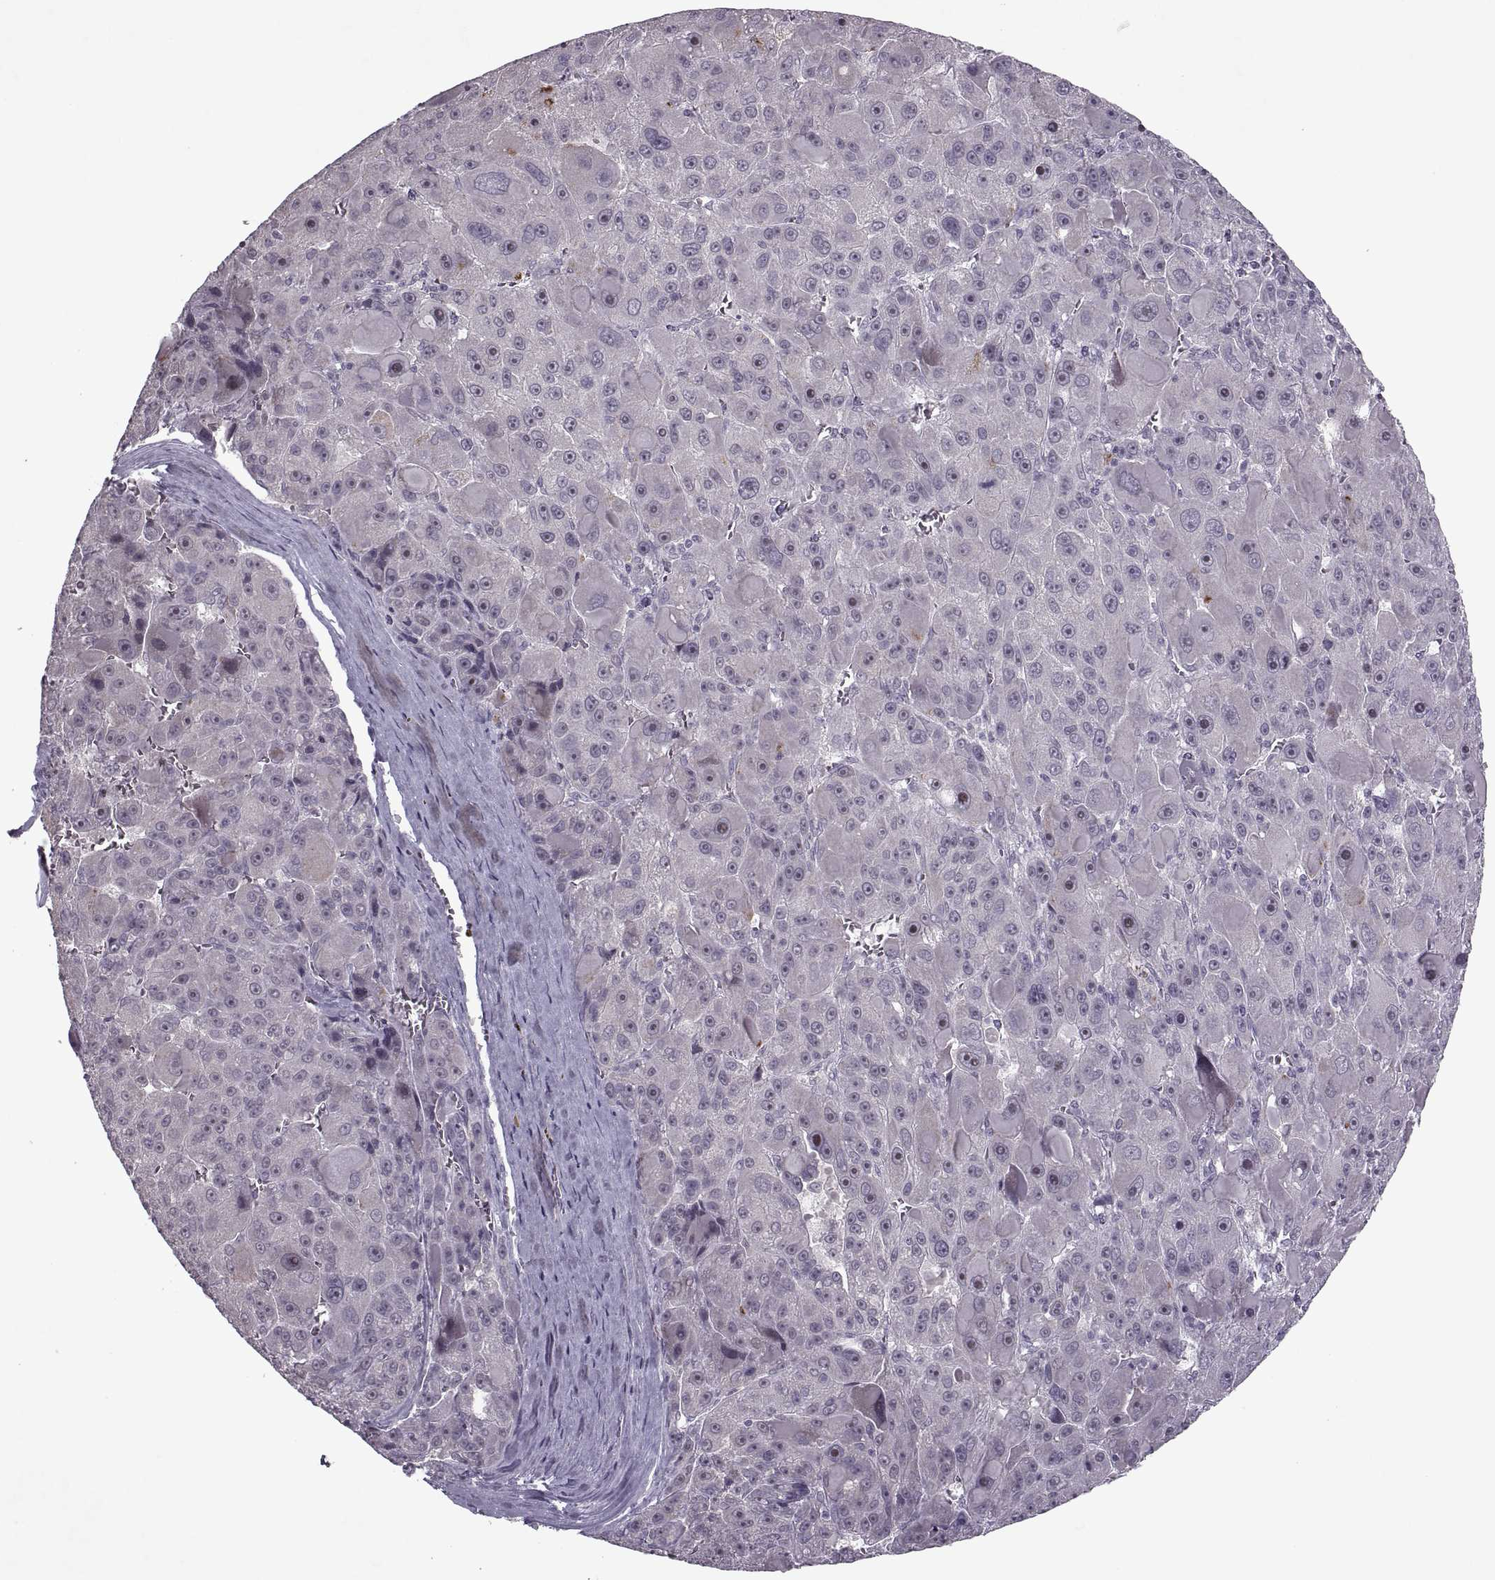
{"staining": {"intensity": "negative", "quantity": "none", "location": "none"}, "tissue": "liver cancer", "cell_type": "Tumor cells", "image_type": "cancer", "snomed": [{"axis": "morphology", "description": "Carcinoma, Hepatocellular, NOS"}, {"axis": "topography", "description": "Liver"}], "caption": "Immunohistochemical staining of liver cancer (hepatocellular carcinoma) exhibits no significant staining in tumor cells.", "gene": "MGAT4D", "patient": {"sex": "male", "age": 76}}